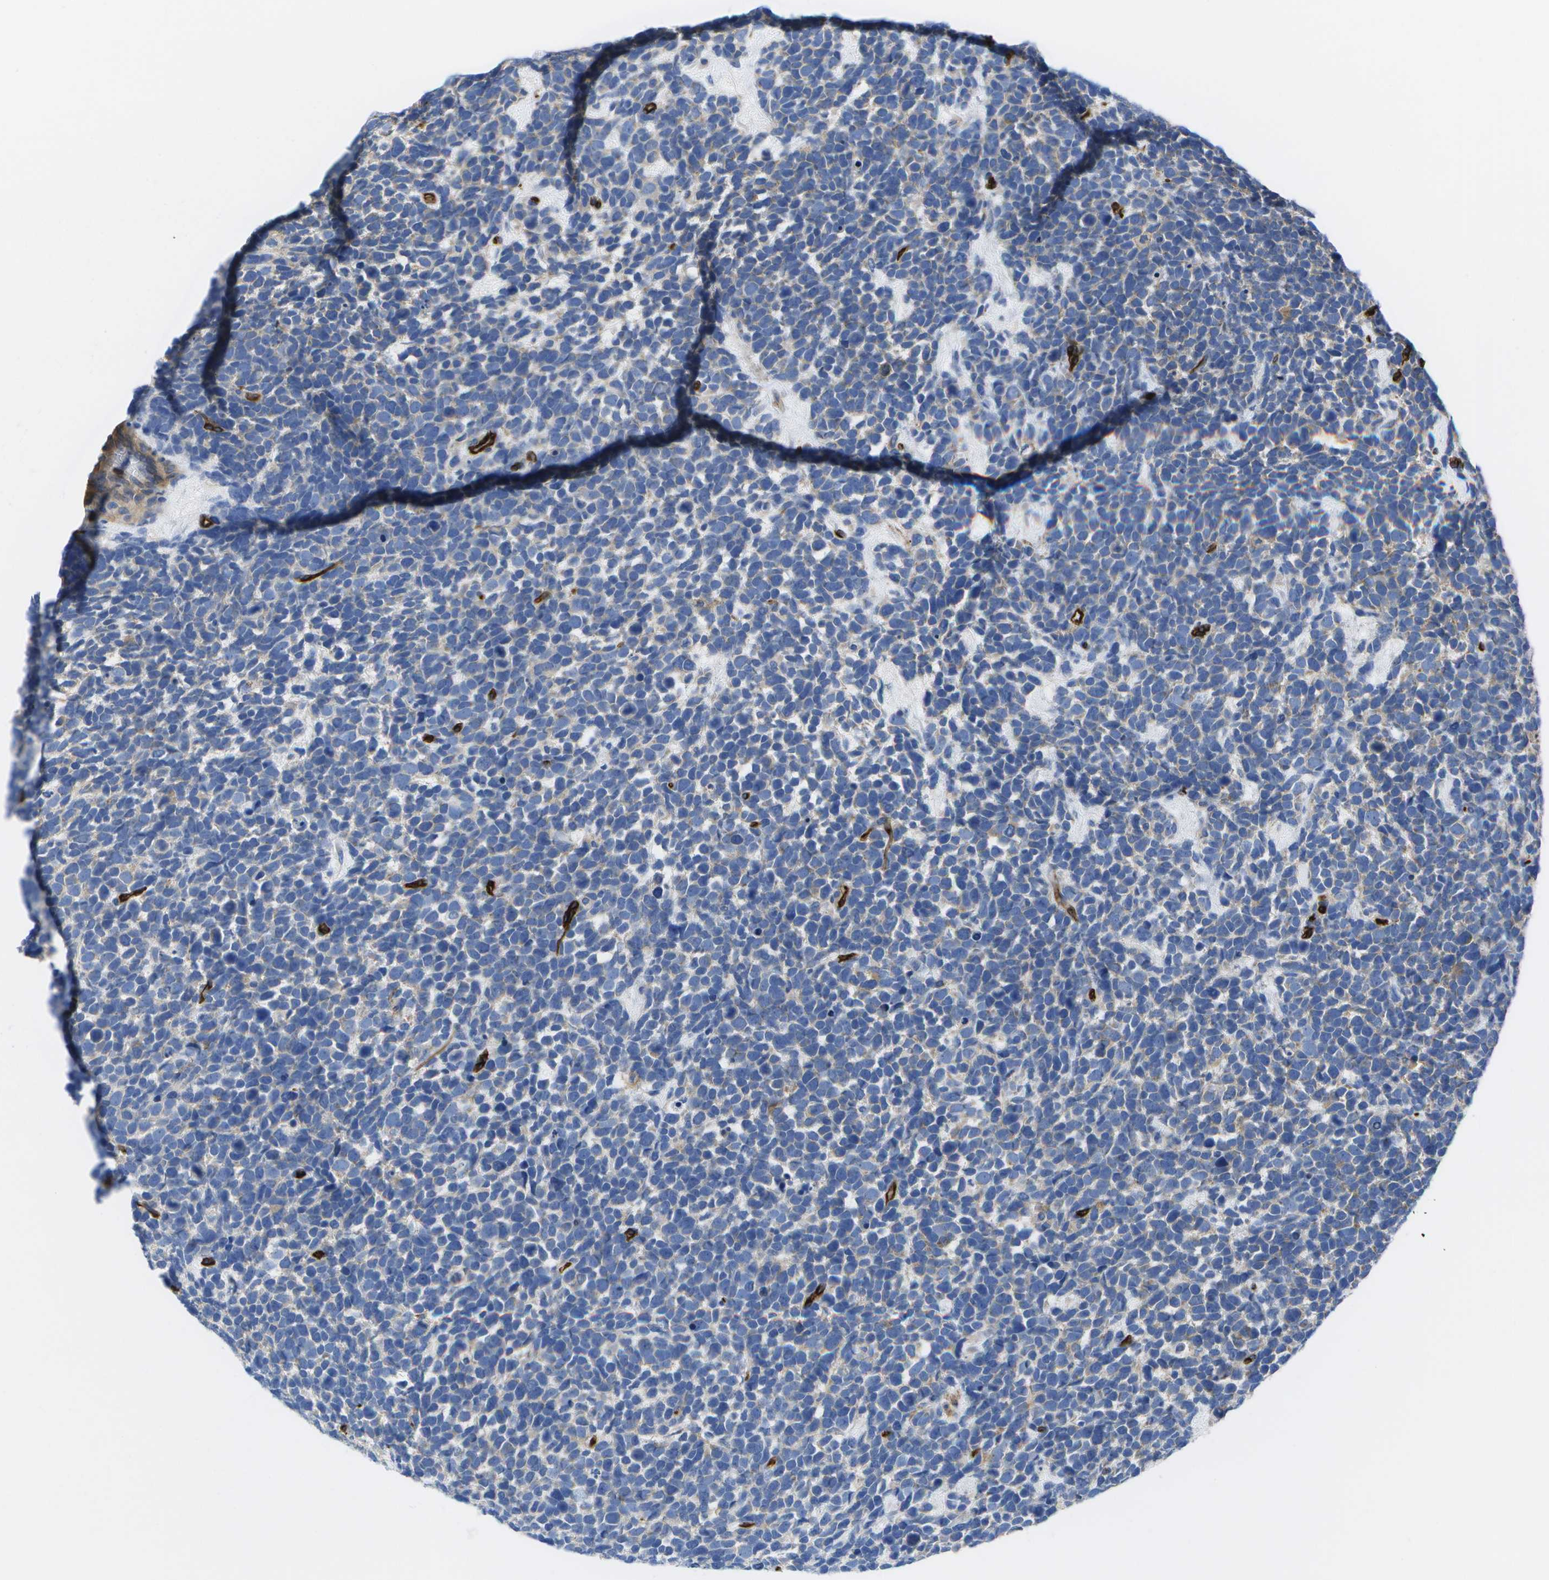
{"staining": {"intensity": "weak", "quantity": "<25%", "location": "cytoplasmic/membranous"}, "tissue": "urothelial cancer", "cell_type": "Tumor cells", "image_type": "cancer", "snomed": [{"axis": "morphology", "description": "Urothelial carcinoma, High grade"}, {"axis": "topography", "description": "Urinary bladder"}], "caption": "Immunohistochemical staining of human high-grade urothelial carcinoma displays no significant positivity in tumor cells. (Brightfield microscopy of DAB immunohistochemistry at high magnification).", "gene": "DYSF", "patient": {"sex": "female", "age": 82}}